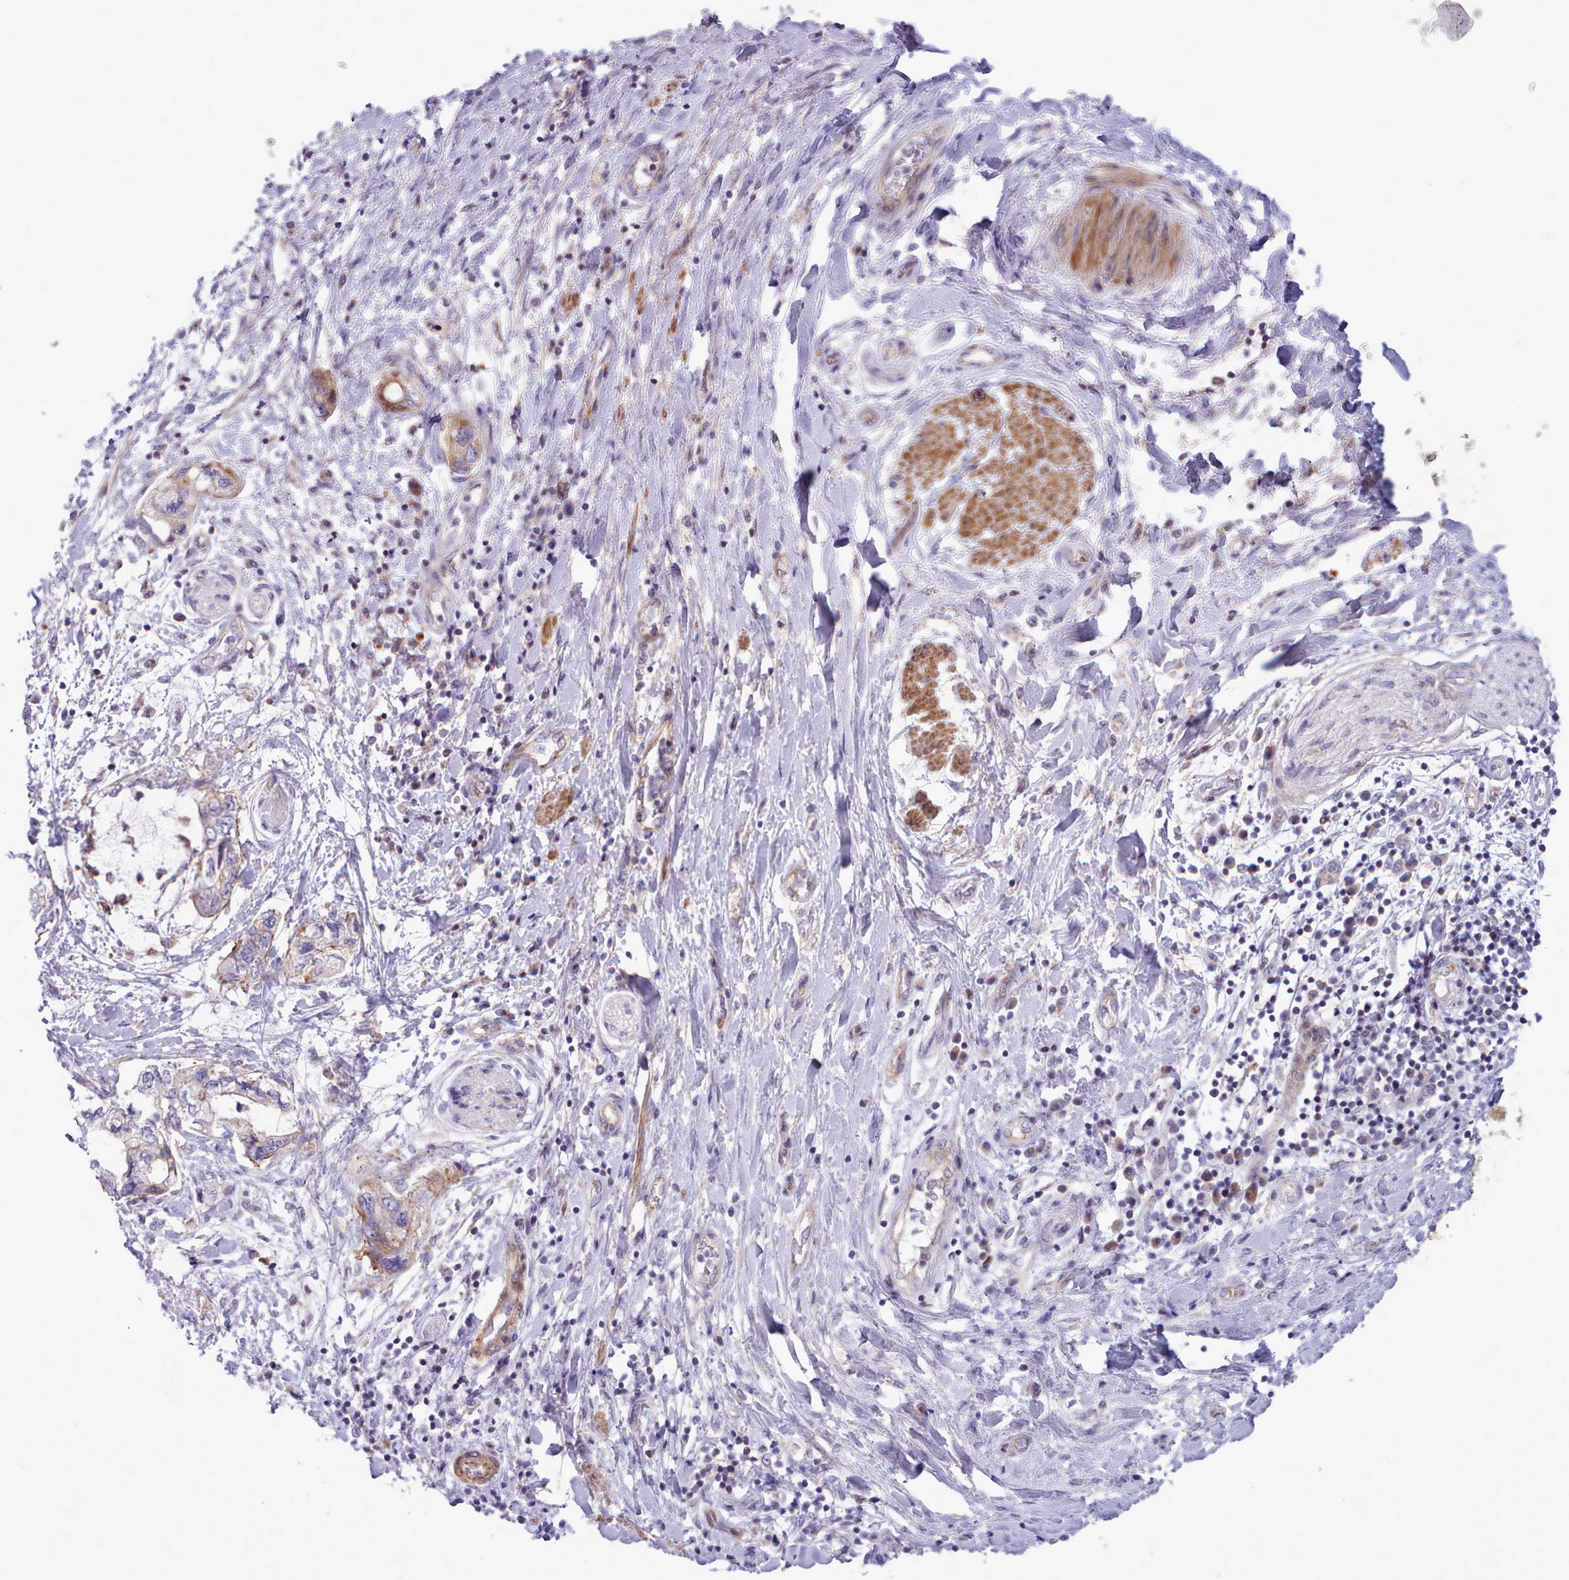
{"staining": {"intensity": "moderate", "quantity": "<25%", "location": "cytoplasmic/membranous"}, "tissue": "pancreatic cancer", "cell_type": "Tumor cells", "image_type": "cancer", "snomed": [{"axis": "morphology", "description": "Adenocarcinoma, NOS"}, {"axis": "topography", "description": "Pancreas"}], "caption": "A high-resolution image shows immunohistochemistry (IHC) staining of pancreatic adenocarcinoma, which displays moderate cytoplasmic/membranous staining in approximately <25% of tumor cells.", "gene": "TENT4B", "patient": {"sex": "female", "age": 73}}